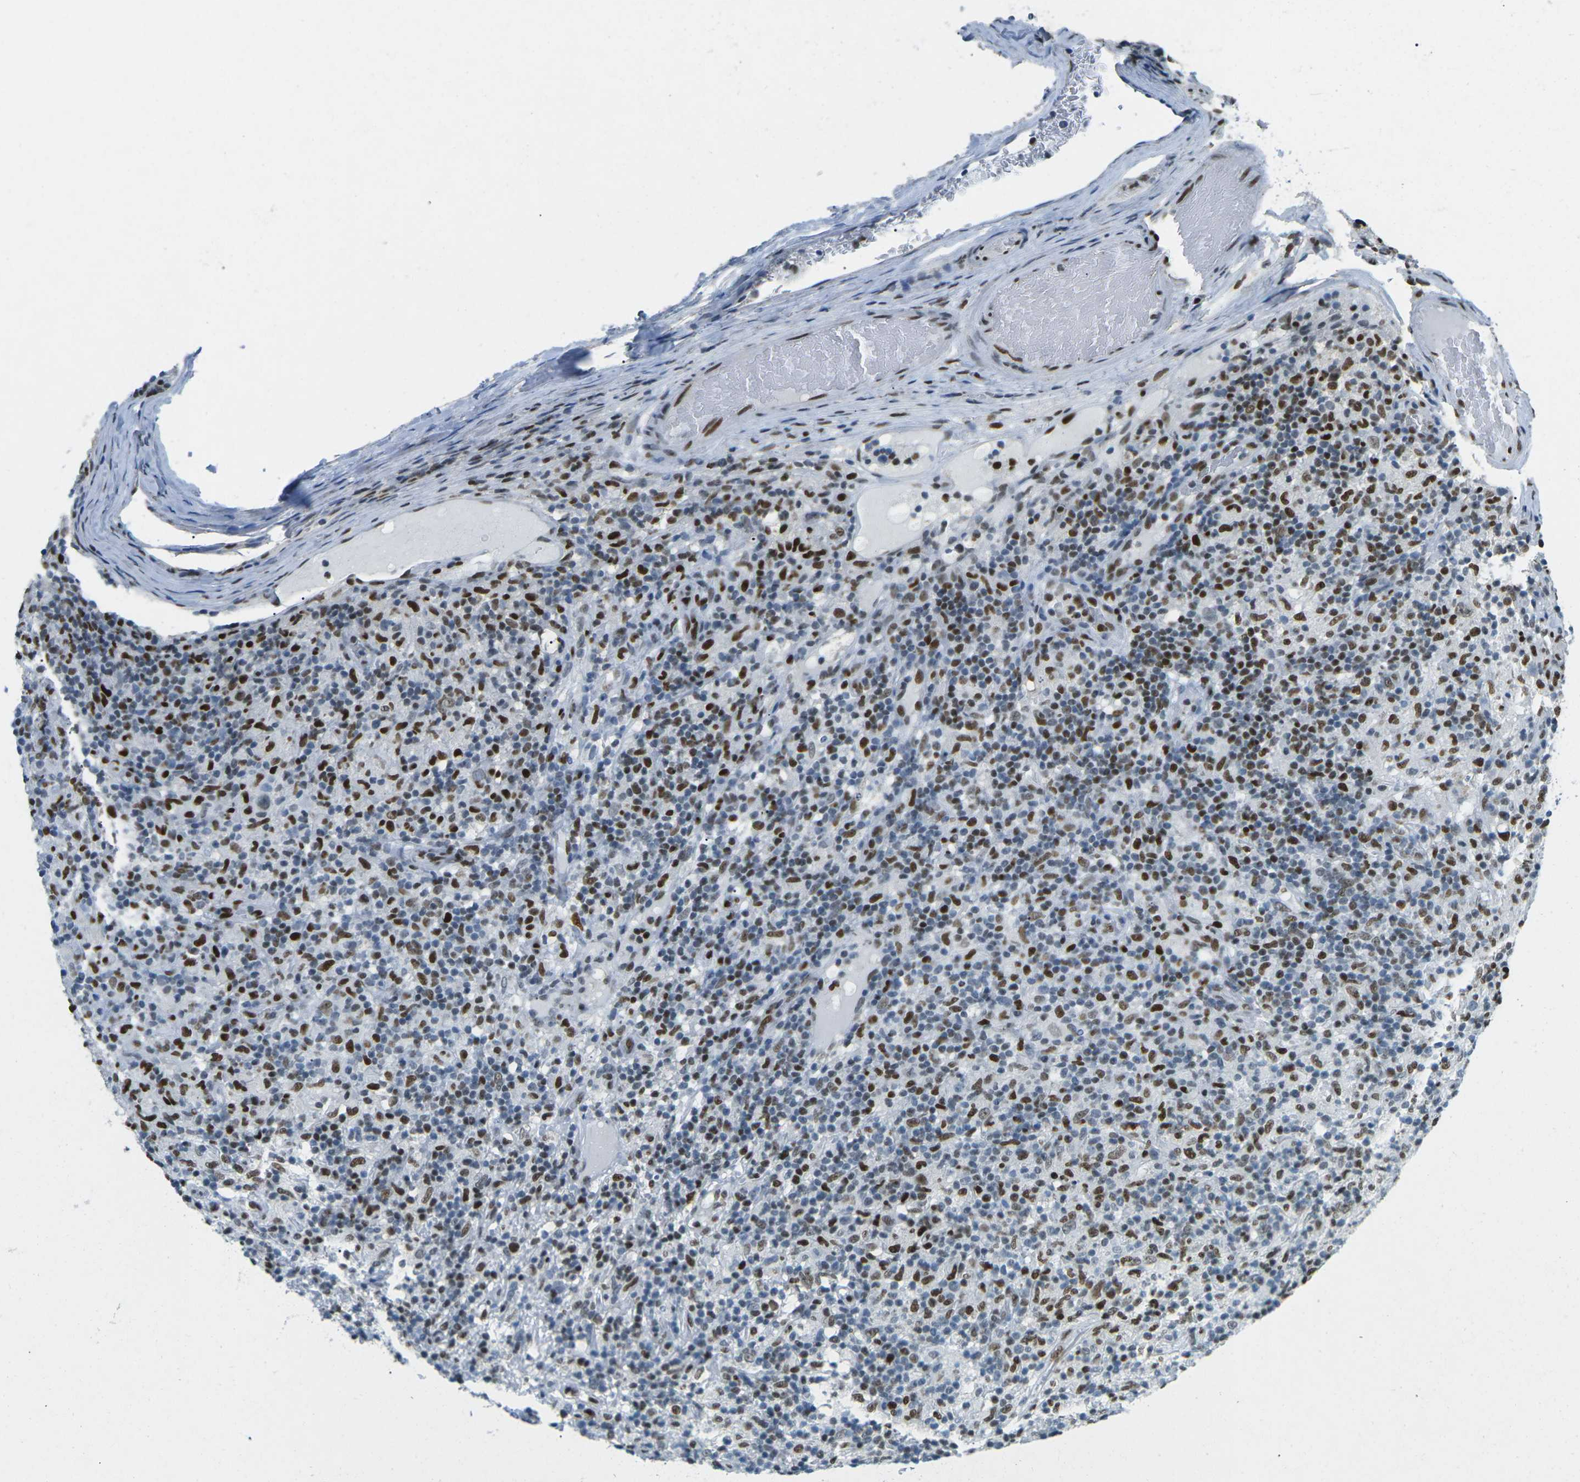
{"staining": {"intensity": "strong", "quantity": ">75%", "location": "nuclear"}, "tissue": "lymphoma", "cell_type": "Tumor cells", "image_type": "cancer", "snomed": [{"axis": "morphology", "description": "Hodgkin's disease, NOS"}, {"axis": "topography", "description": "Lymph node"}], "caption": "IHC image of lymphoma stained for a protein (brown), which reveals high levels of strong nuclear positivity in about >75% of tumor cells.", "gene": "RB1", "patient": {"sex": "male", "age": 70}}